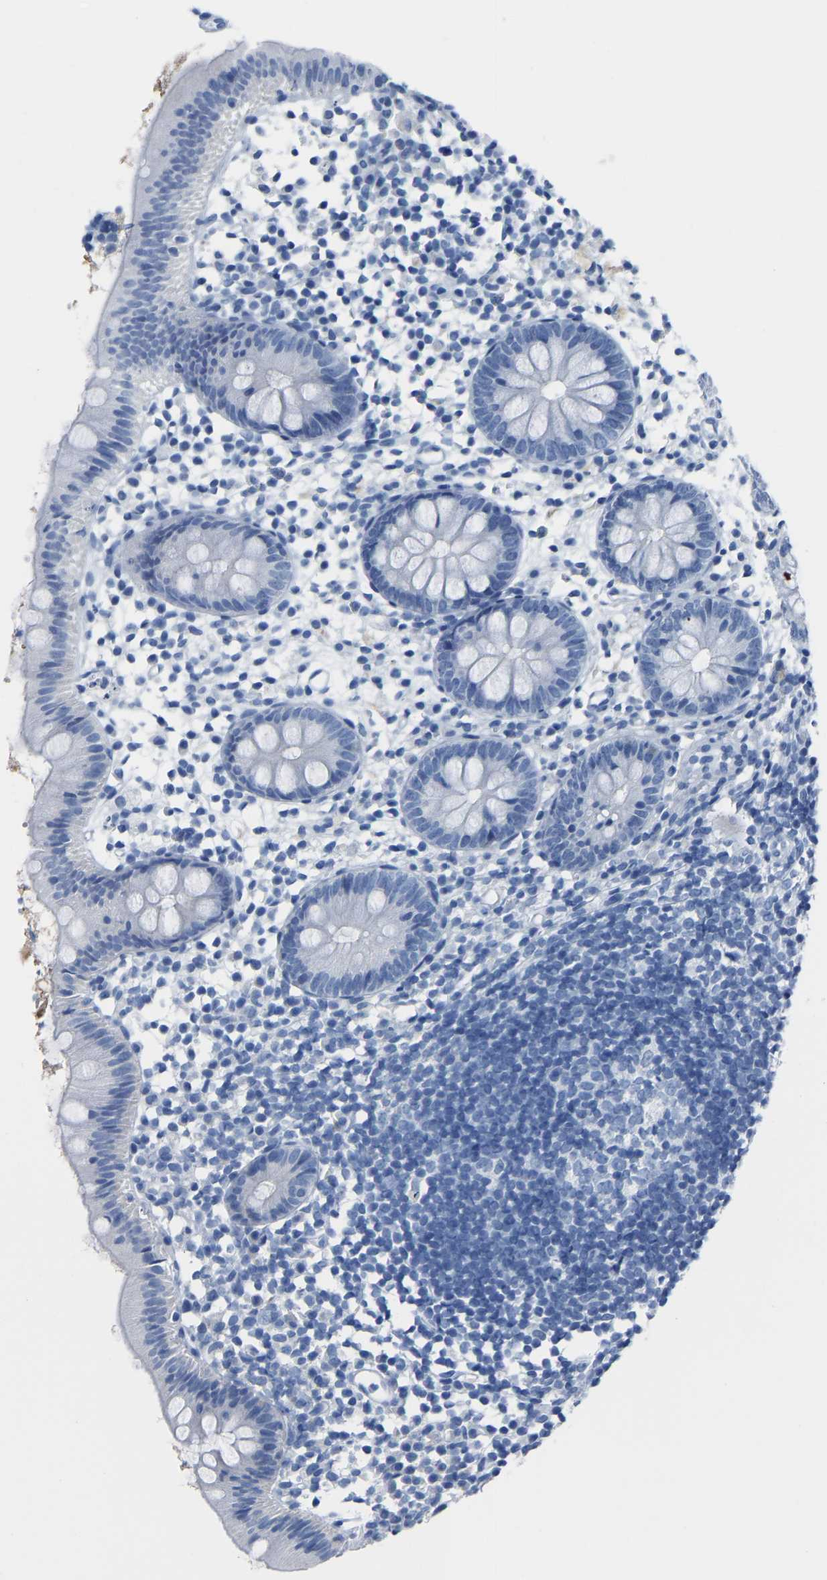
{"staining": {"intensity": "negative", "quantity": "none", "location": "none"}, "tissue": "appendix", "cell_type": "Glandular cells", "image_type": "normal", "snomed": [{"axis": "morphology", "description": "Normal tissue, NOS"}, {"axis": "topography", "description": "Appendix"}], "caption": "Human appendix stained for a protein using immunohistochemistry reveals no positivity in glandular cells.", "gene": "SERPINB3", "patient": {"sex": "female", "age": 20}}